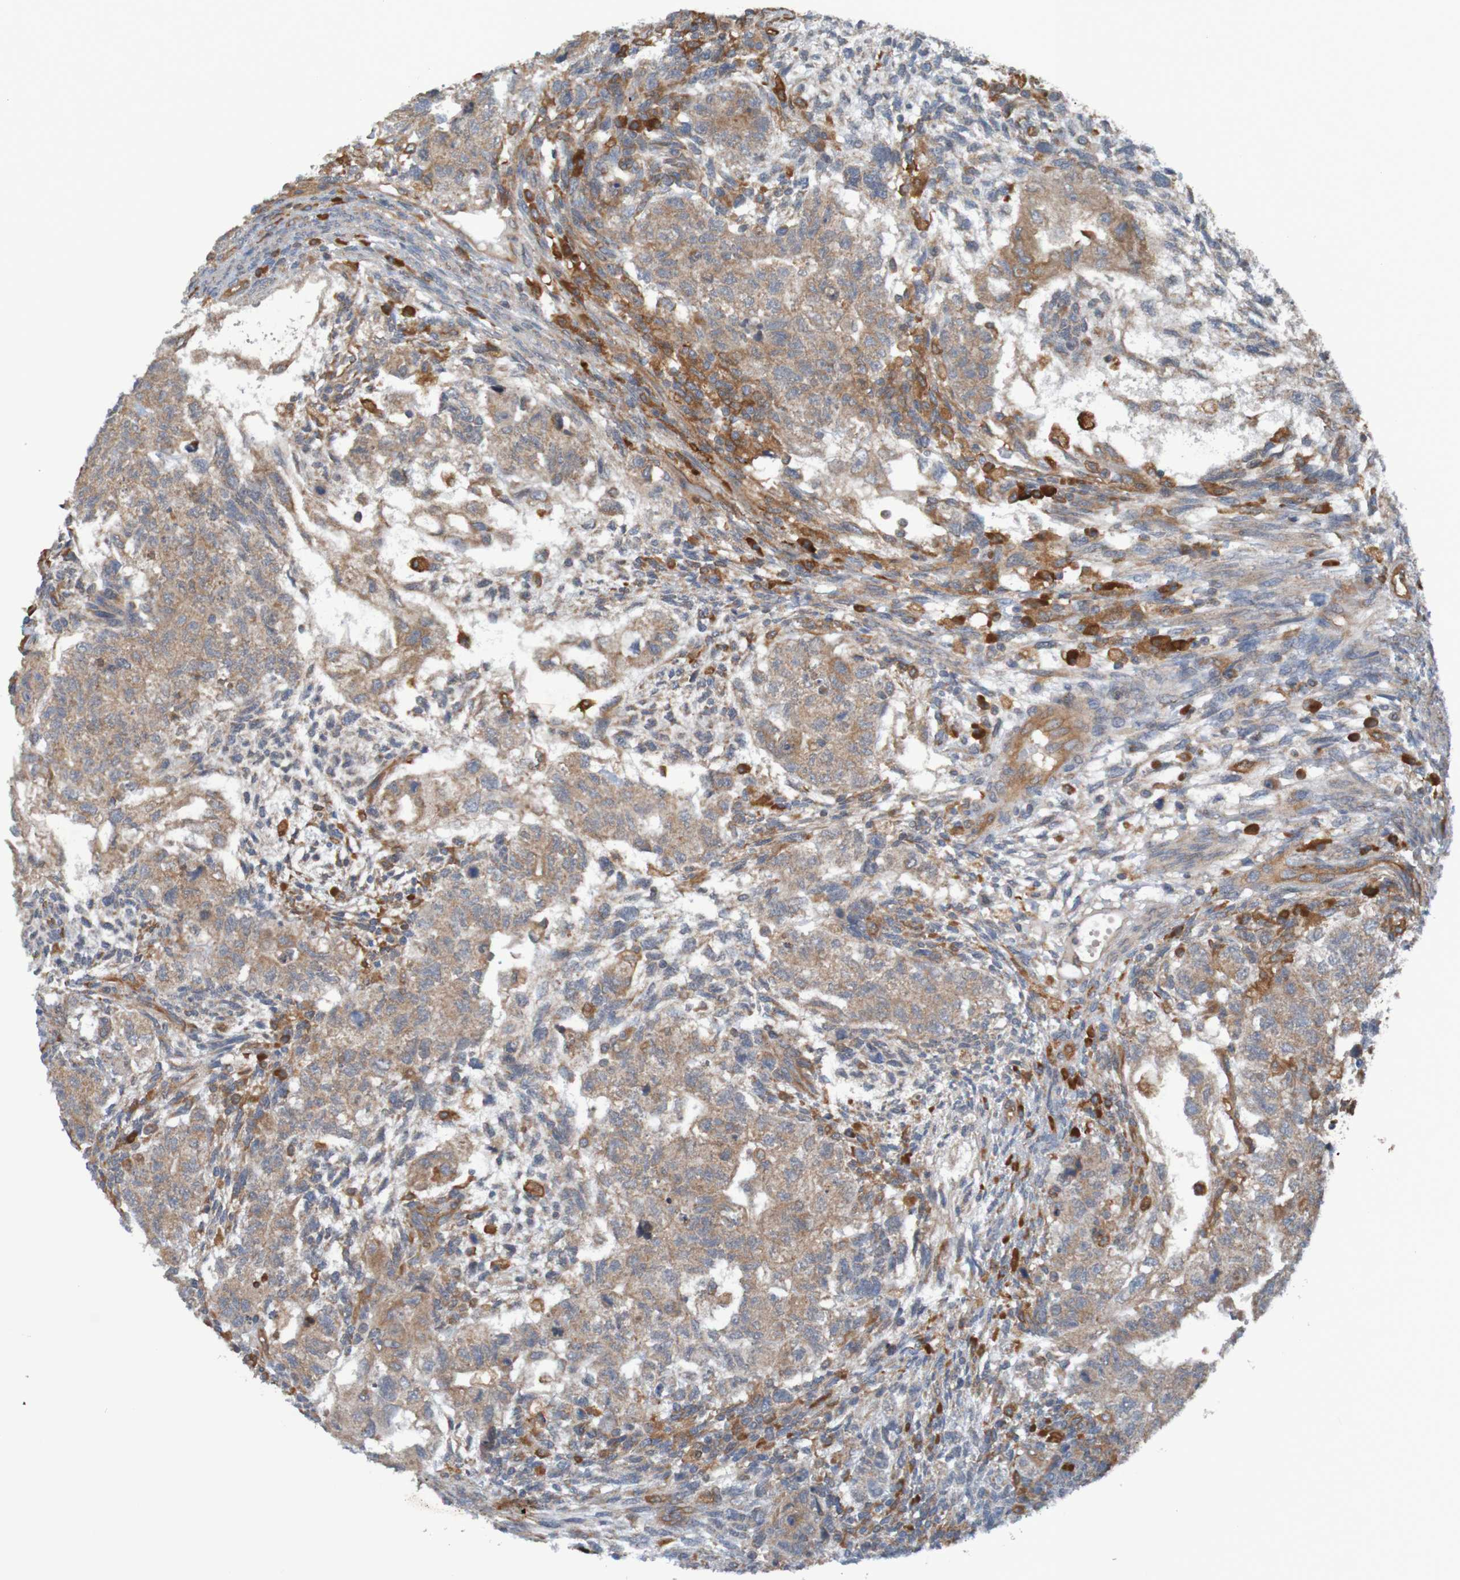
{"staining": {"intensity": "moderate", "quantity": ">75%", "location": "cytoplasmic/membranous"}, "tissue": "testis cancer", "cell_type": "Tumor cells", "image_type": "cancer", "snomed": [{"axis": "morphology", "description": "Normal tissue, NOS"}, {"axis": "morphology", "description": "Carcinoma, Embryonal, NOS"}, {"axis": "topography", "description": "Testis"}], "caption": "A medium amount of moderate cytoplasmic/membranous expression is seen in approximately >75% of tumor cells in testis cancer (embryonal carcinoma) tissue.", "gene": "DNAJC4", "patient": {"sex": "male", "age": 36}}